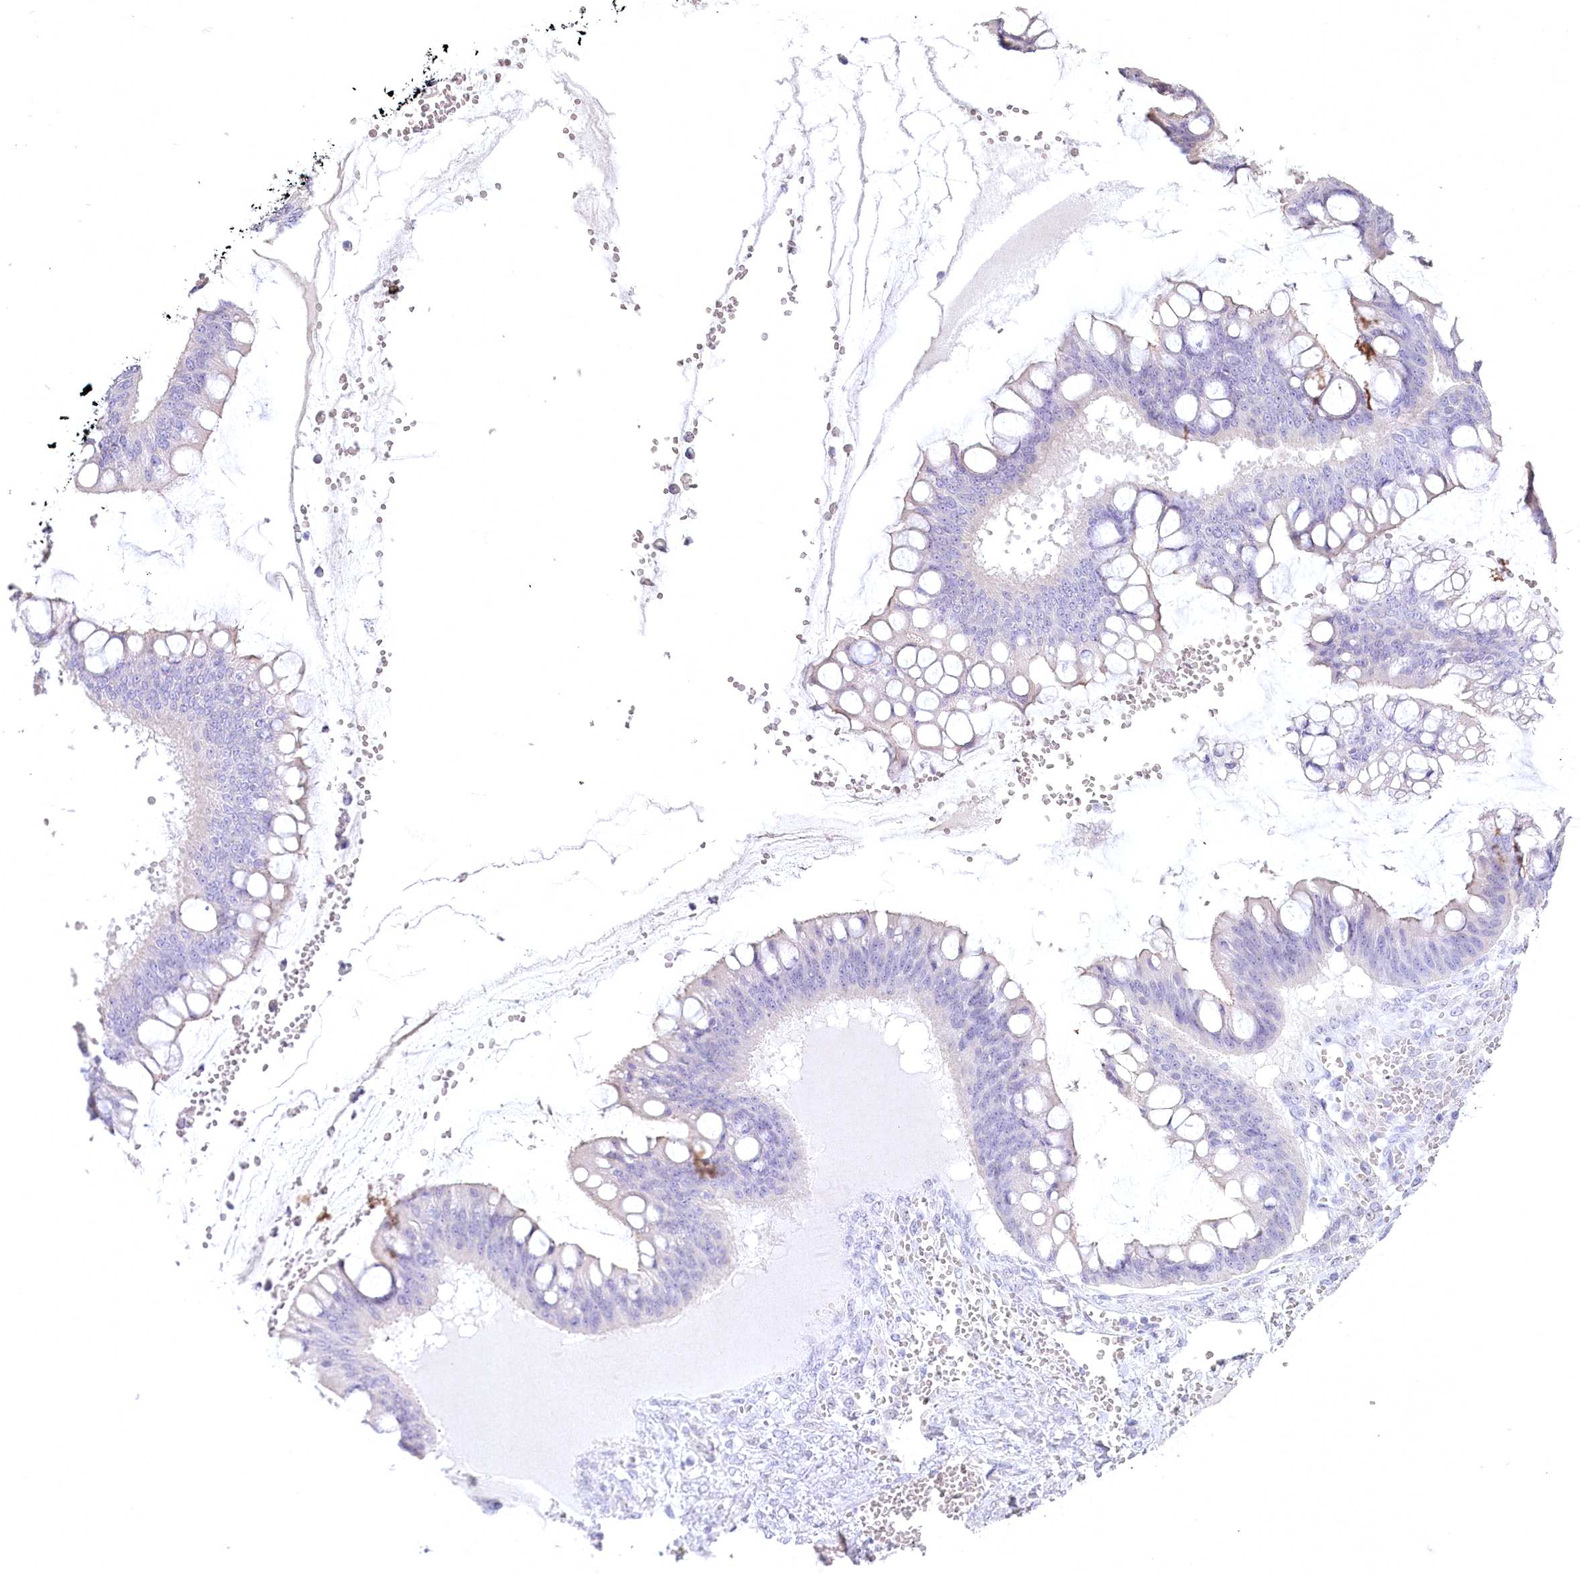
{"staining": {"intensity": "negative", "quantity": "none", "location": "none"}, "tissue": "ovarian cancer", "cell_type": "Tumor cells", "image_type": "cancer", "snomed": [{"axis": "morphology", "description": "Cystadenocarcinoma, mucinous, NOS"}, {"axis": "topography", "description": "Ovary"}], "caption": "Protein analysis of ovarian cancer (mucinous cystadenocarcinoma) demonstrates no significant positivity in tumor cells.", "gene": "USP11", "patient": {"sex": "female", "age": 73}}